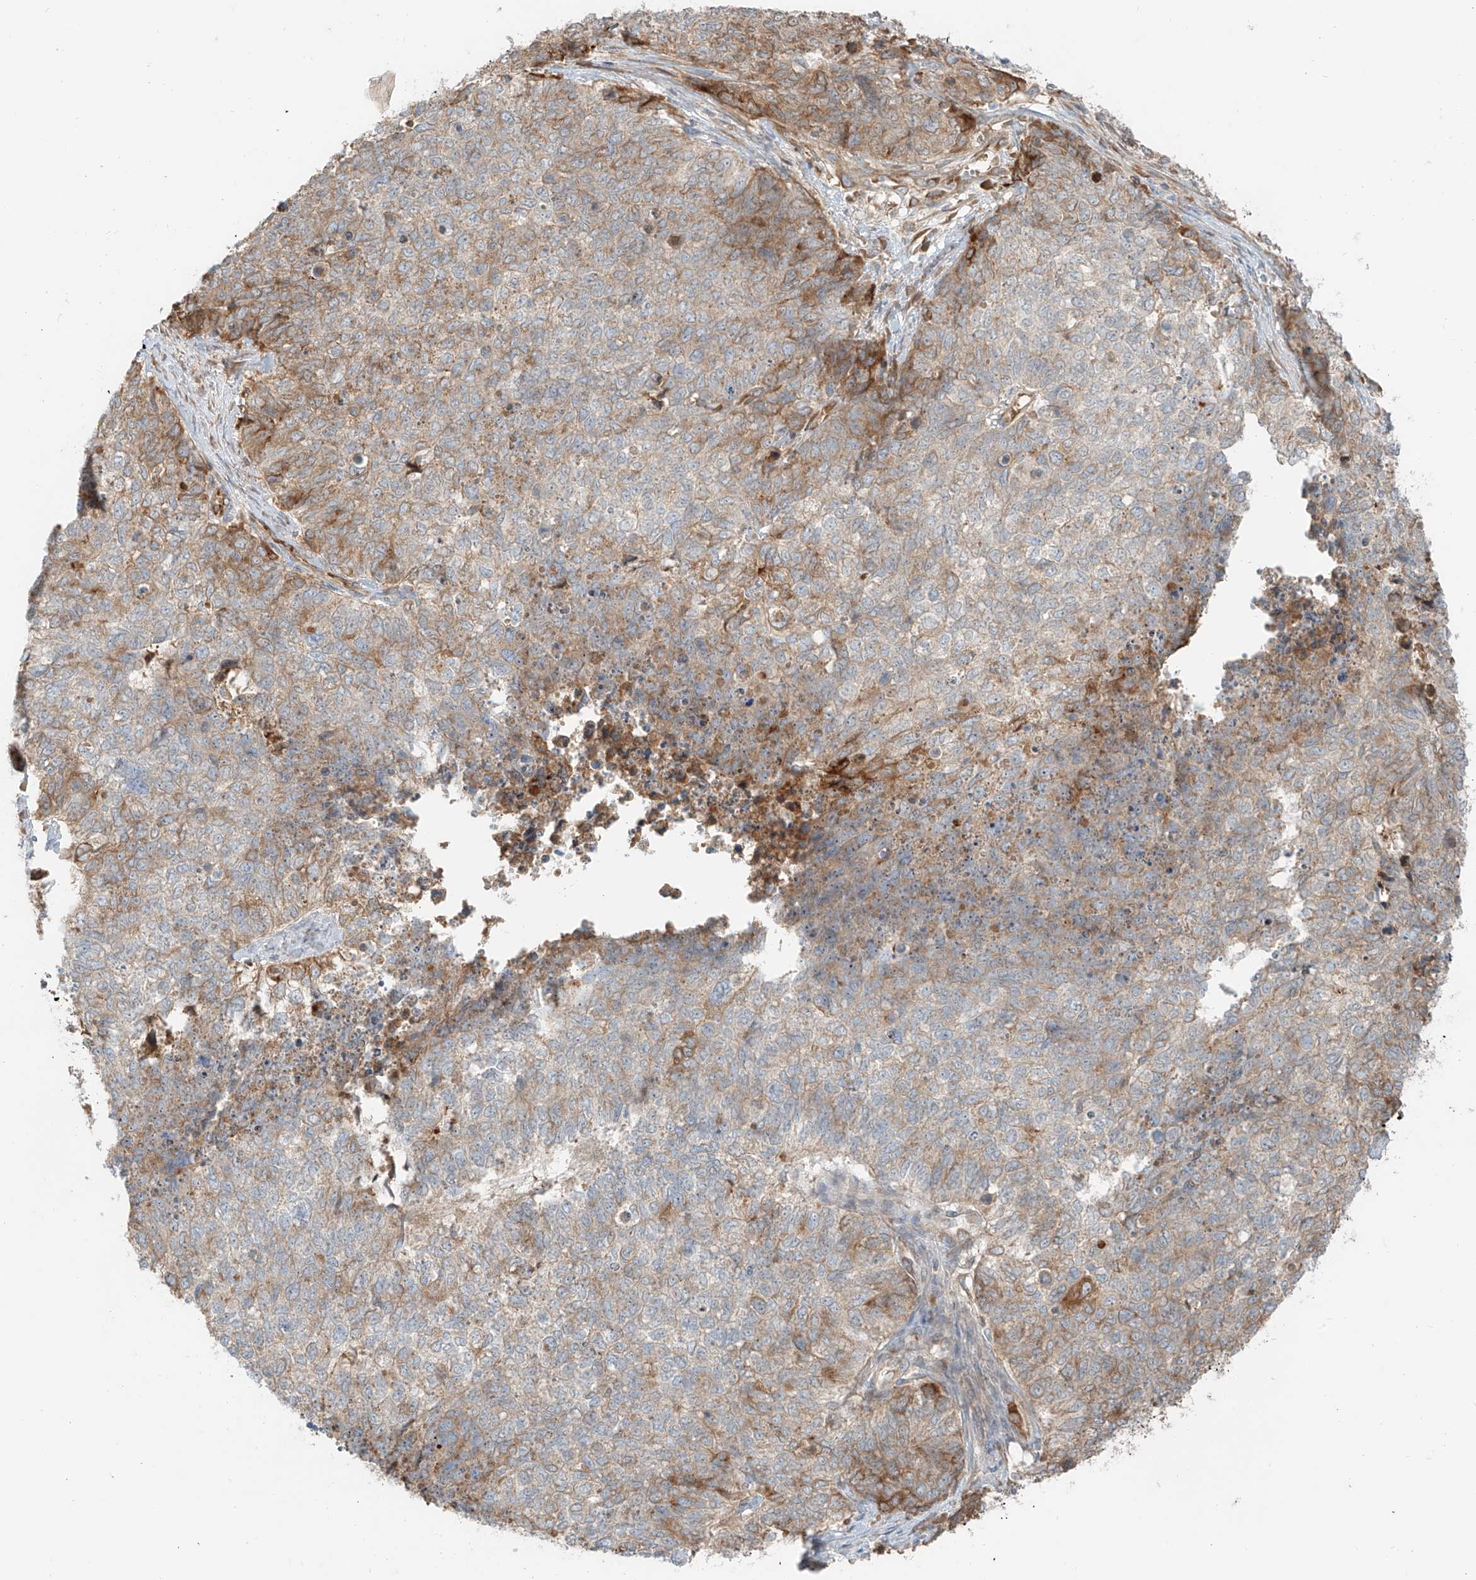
{"staining": {"intensity": "moderate", "quantity": "<25%", "location": "cytoplasmic/membranous"}, "tissue": "cervical cancer", "cell_type": "Tumor cells", "image_type": "cancer", "snomed": [{"axis": "morphology", "description": "Squamous cell carcinoma, NOS"}, {"axis": "topography", "description": "Cervix"}], "caption": "A brown stain labels moderate cytoplasmic/membranous expression of a protein in cervical cancer (squamous cell carcinoma) tumor cells. The staining was performed using DAB (3,3'-diaminobenzidine) to visualize the protein expression in brown, while the nuclei were stained in blue with hematoxylin (Magnification: 20x).", "gene": "FSTL1", "patient": {"sex": "female", "age": 63}}